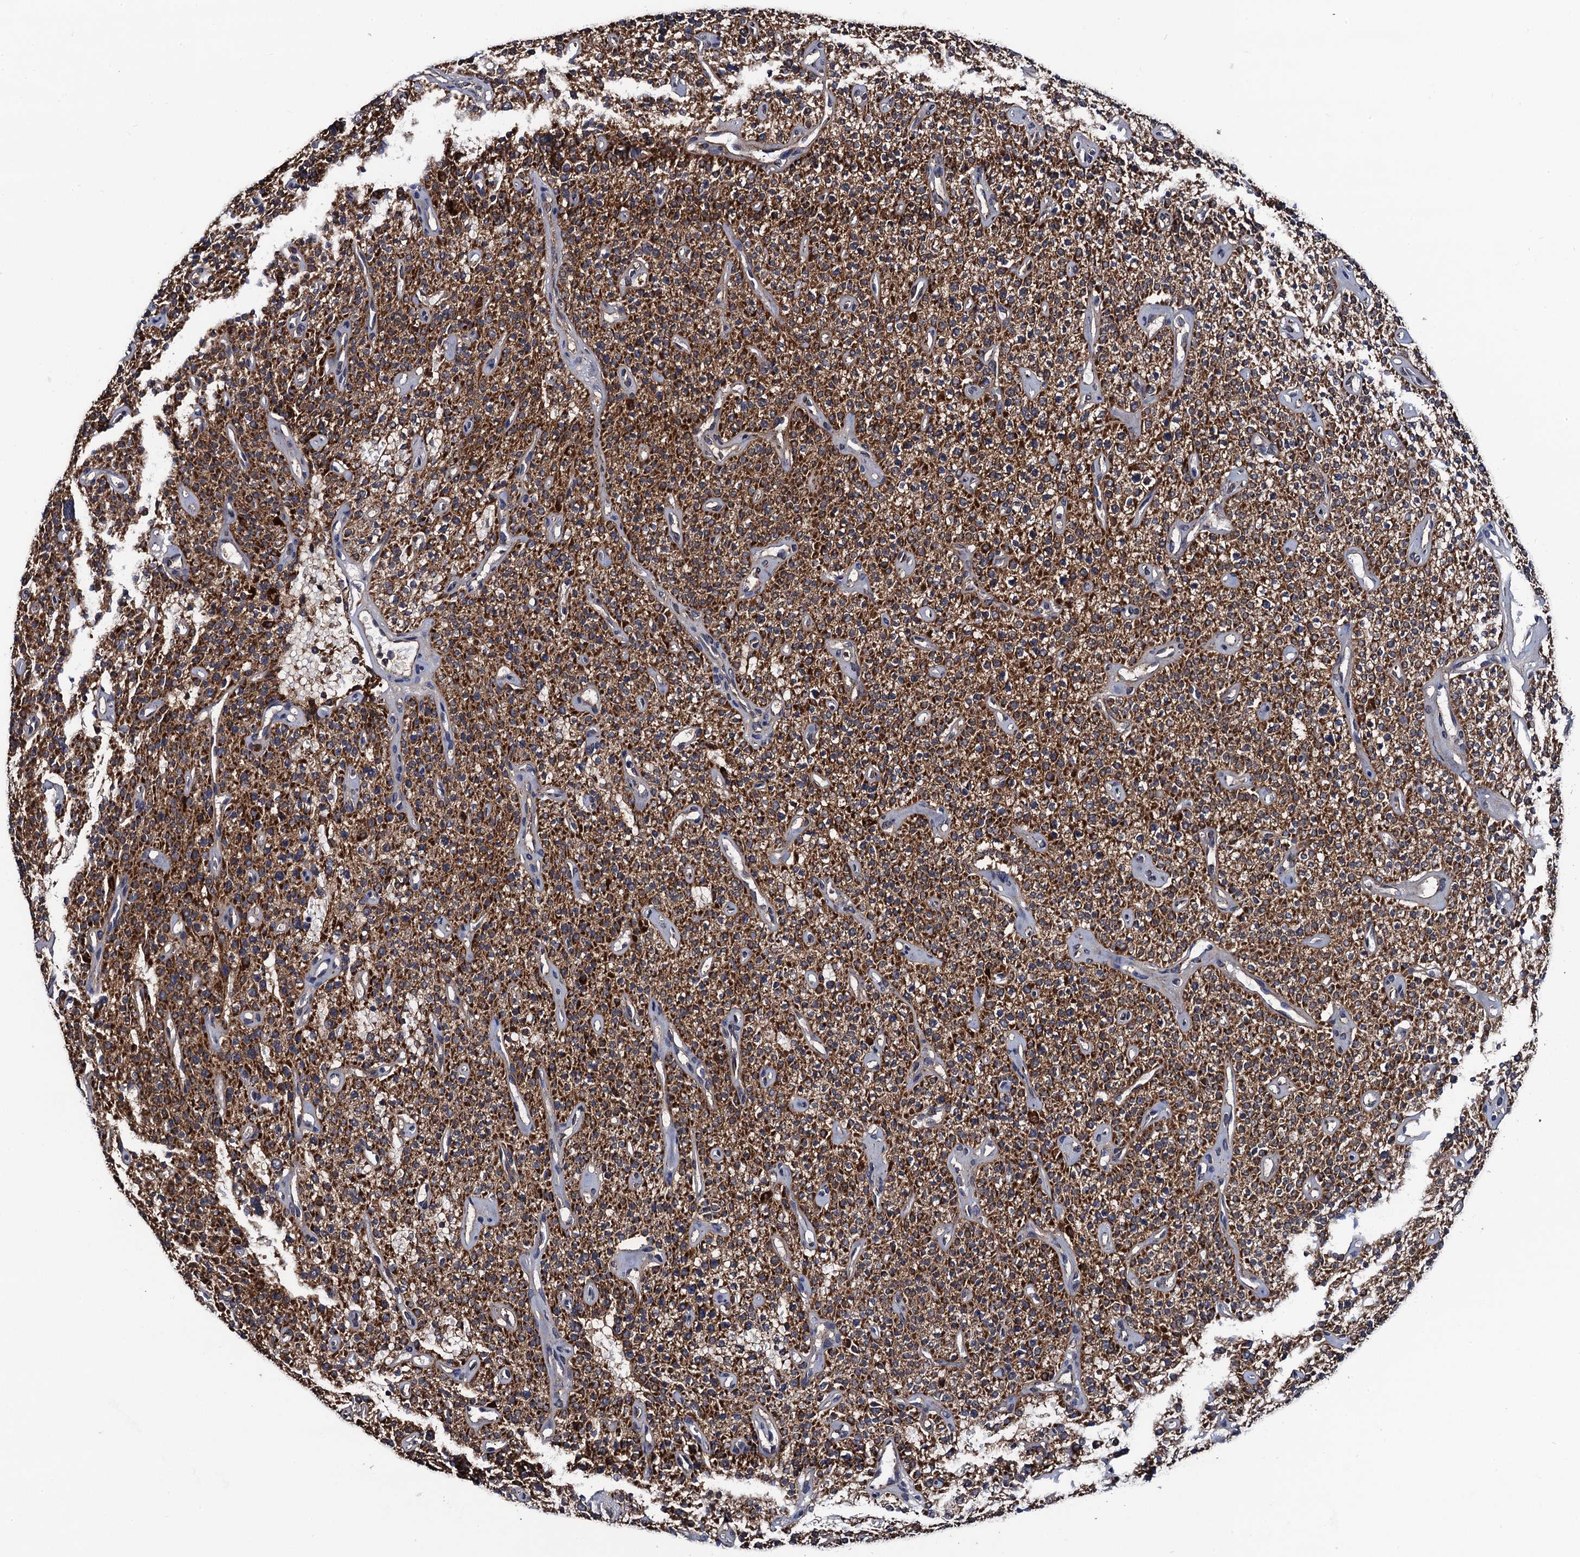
{"staining": {"intensity": "strong", "quantity": ">75%", "location": "cytoplasmic/membranous"}, "tissue": "parathyroid gland", "cell_type": "Glandular cells", "image_type": "normal", "snomed": [{"axis": "morphology", "description": "Normal tissue, NOS"}, {"axis": "topography", "description": "Parathyroid gland"}], "caption": "Parathyroid gland stained for a protein exhibits strong cytoplasmic/membranous positivity in glandular cells. Using DAB (3,3'-diaminobenzidine) (brown) and hematoxylin (blue) stains, captured at high magnification using brightfield microscopy.", "gene": "PTCD3", "patient": {"sex": "male", "age": 46}}